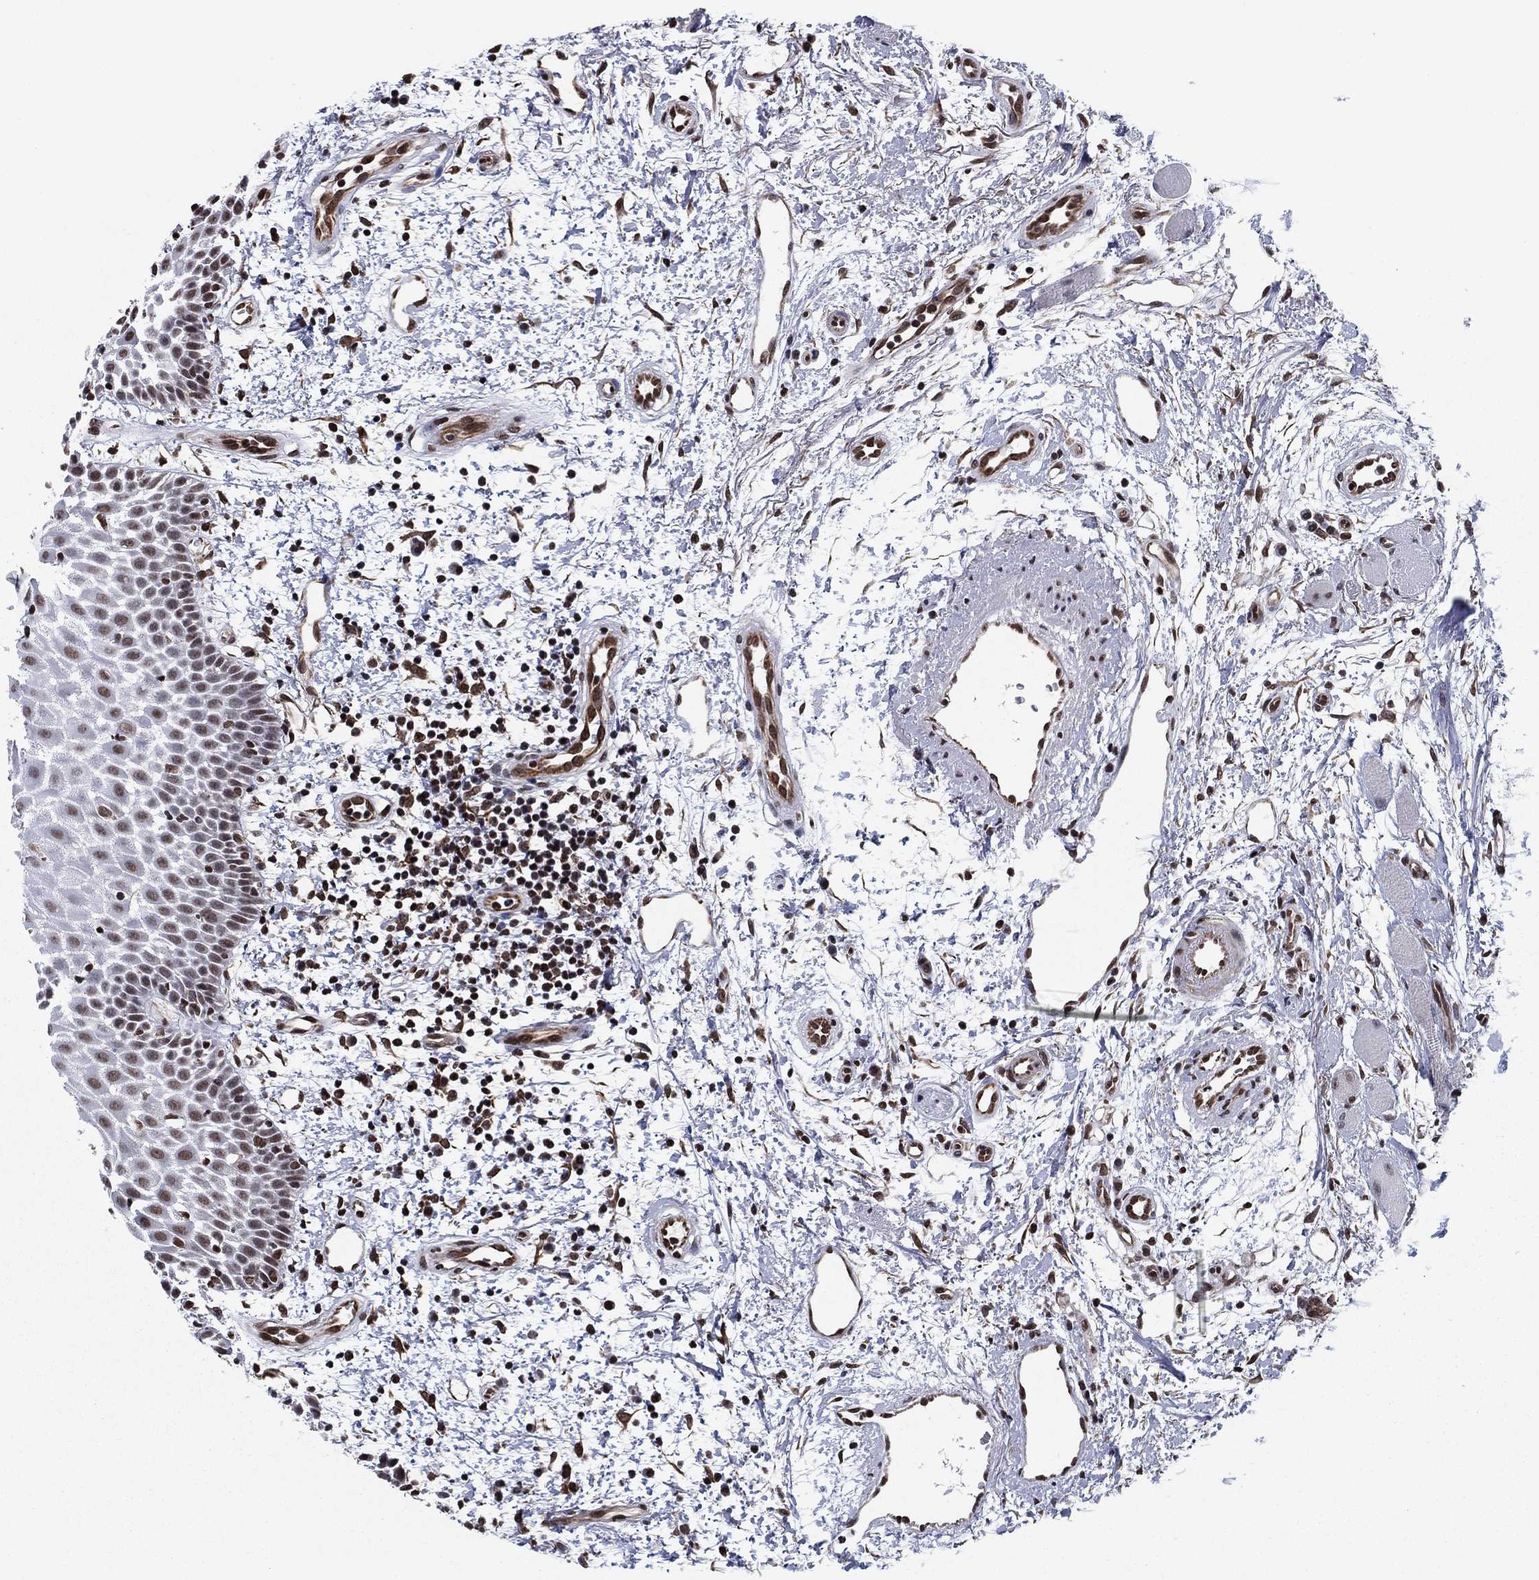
{"staining": {"intensity": "moderate", "quantity": ">75%", "location": "nuclear"}, "tissue": "oral mucosa", "cell_type": "Squamous epithelial cells", "image_type": "normal", "snomed": [{"axis": "morphology", "description": "Normal tissue, NOS"}, {"axis": "morphology", "description": "Squamous cell carcinoma, NOS"}, {"axis": "topography", "description": "Oral tissue"}, {"axis": "topography", "description": "Head-Neck"}], "caption": "Squamous epithelial cells demonstrate medium levels of moderate nuclear positivity in about >75% of cells in unremarkable human oral mucosa. The protein is stained brown, and the nuclei are stained in blue (DAB IHC with brightfield microscopy, high magnification).", "gene": "N4BP2", "patient": {"sex": "female", "age": 75}}